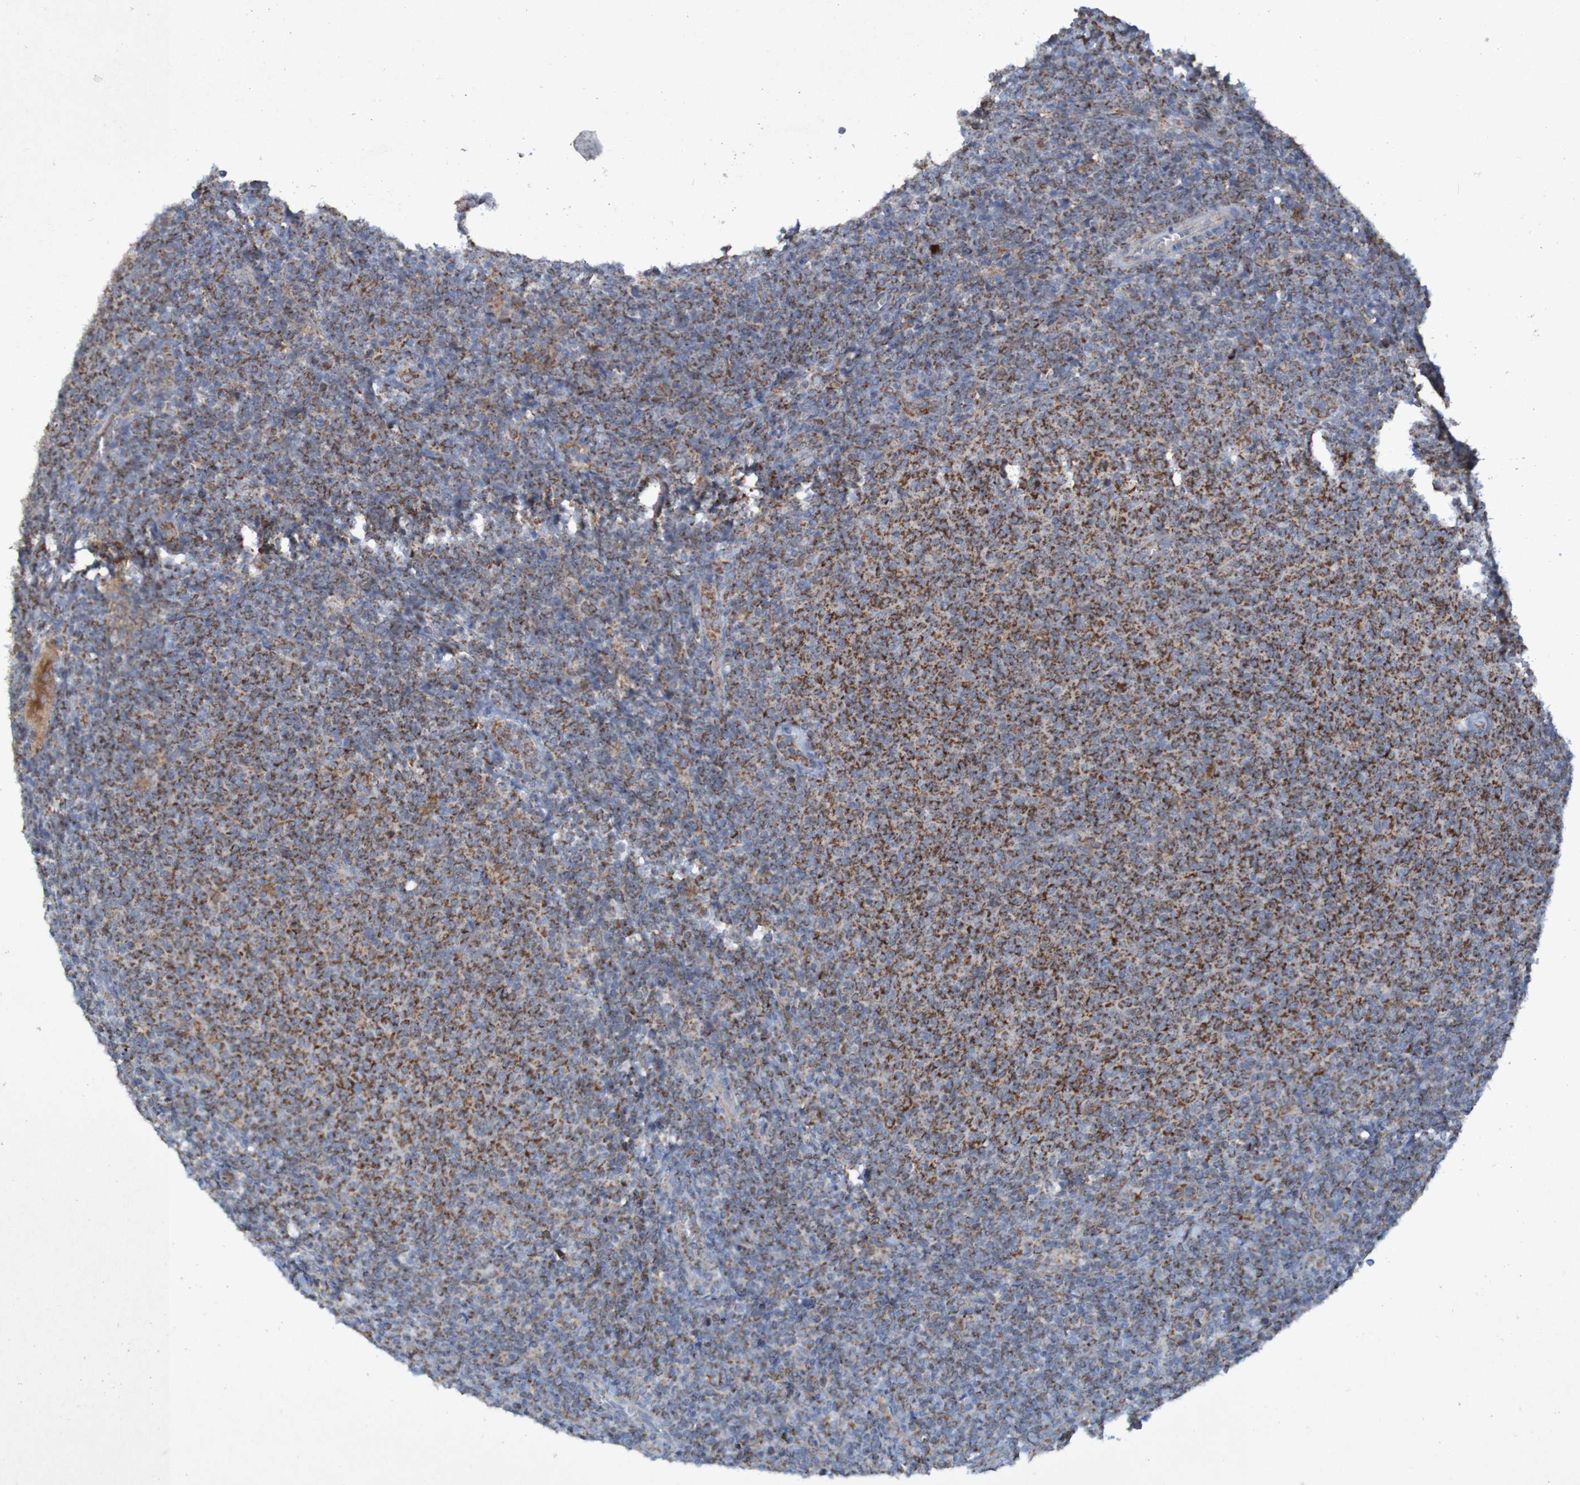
{"staining": {"intensity": "strong", "quantity": ">75%", "location": "cytoplasmic/membranous"}, "tissue": "lymphoma", "cell_type": "Tumor cells", "image_type": "cancer", "snomed": [{"axis": "morphology", "description": "Malignant lymphoma, non-Hodgkin's type, Low grade"}, {"axis": "topography", "description": "Lymph node"}], "caption": "Lymphoma stained for a protein displays strong cytoplasmic/membranous positivity in tumor cells.", "gene": "CCDC51", "patient": {"sex": "male", "age": 66}}